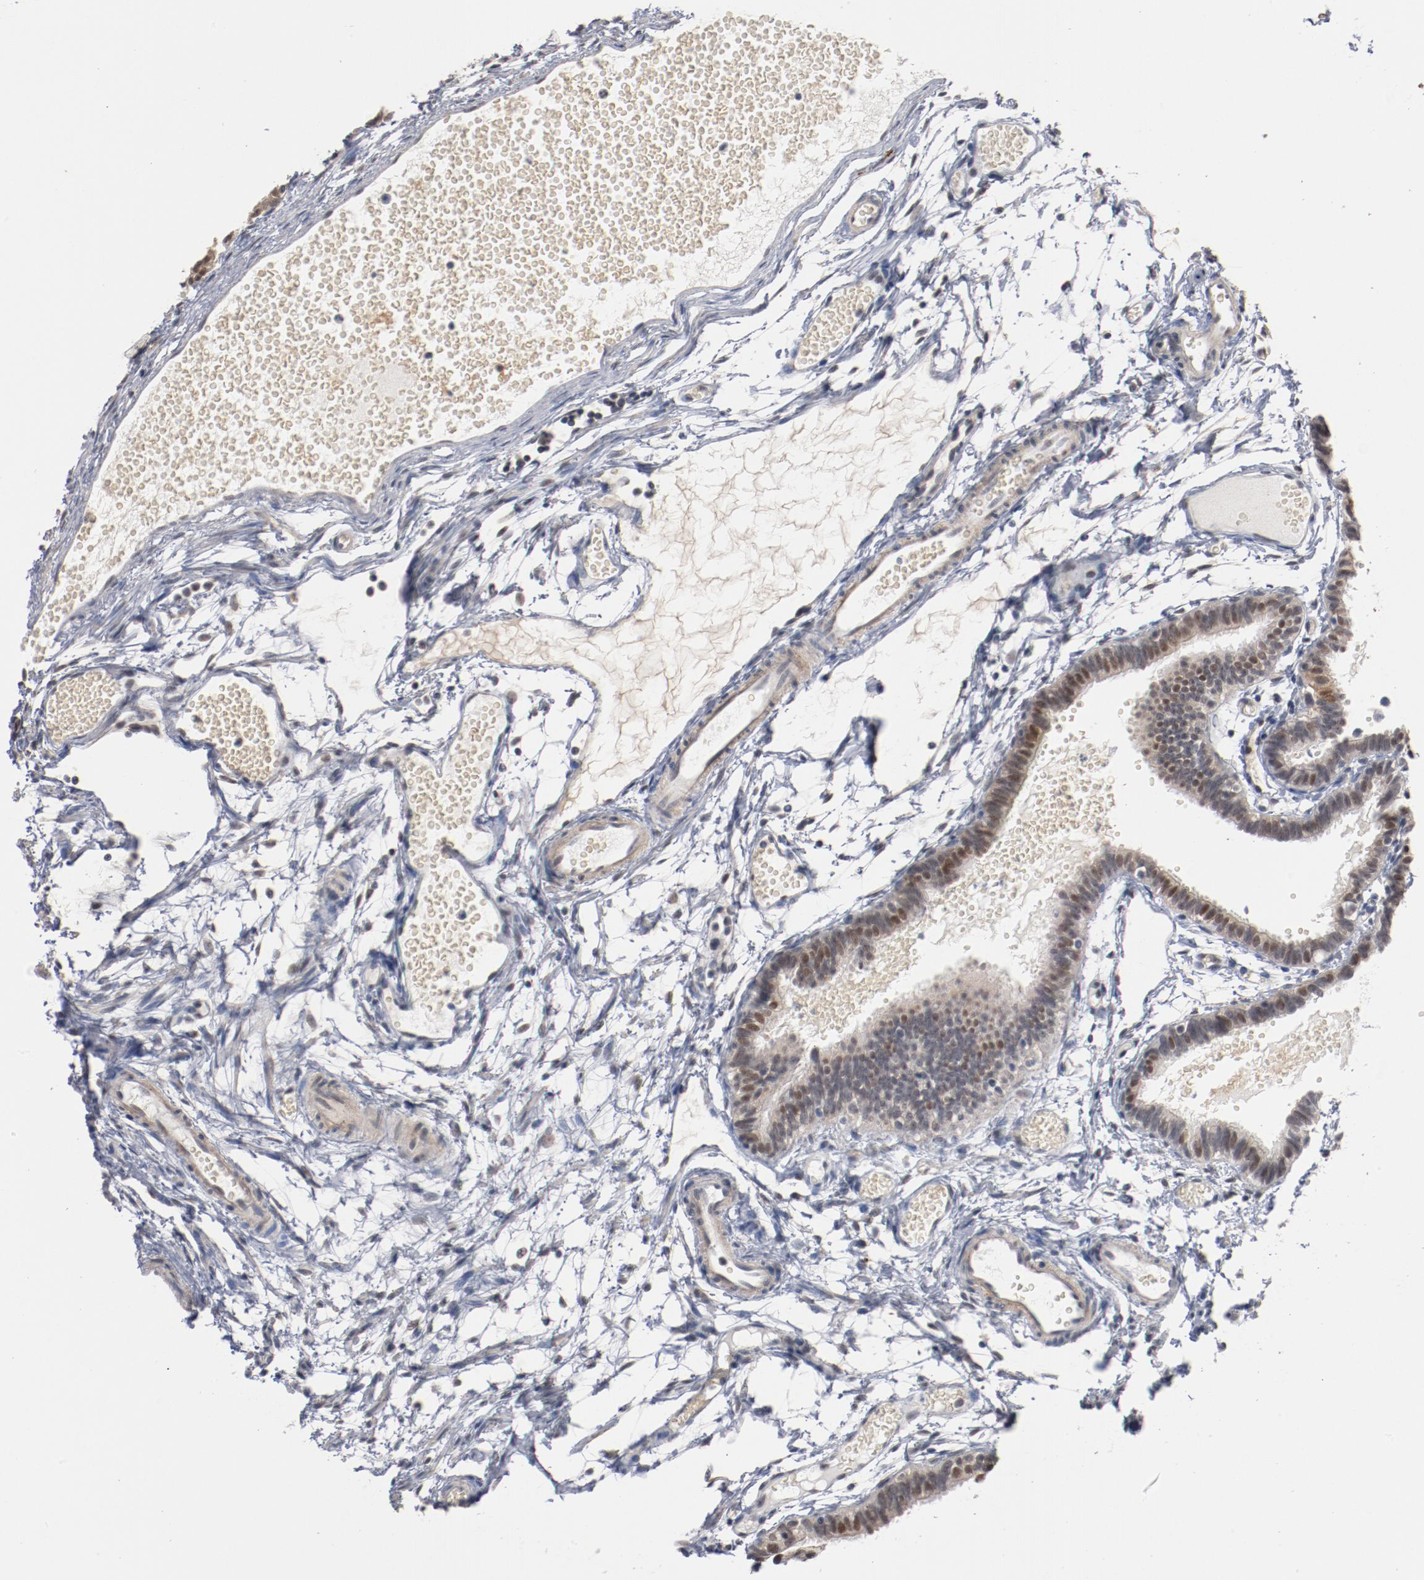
{"staining": {"intensity": "weak", "quantity": "<25%", "location": "nuclear"}, "tissue": "fallopian tube", "cell_type": "Glandular cells", "image_type": "normal", "snomed": [{"axis": "morphology", "description": "Normal tissue, NOS"}, {"axis": "topography", "description": "Fallopian tube"}], "caption": "This is a histopathology image of immunohistochemistry staining of benign fallopian tube, which shows no positivity in glandular cells. (Stains: DAB immunohistochemistry (IHC) with hematoxylin counter stain, Microscopy: brightfield microscopy at high magnification).", "gene": "ERICH1", "patient": {"sex": "female", "age": 29}}